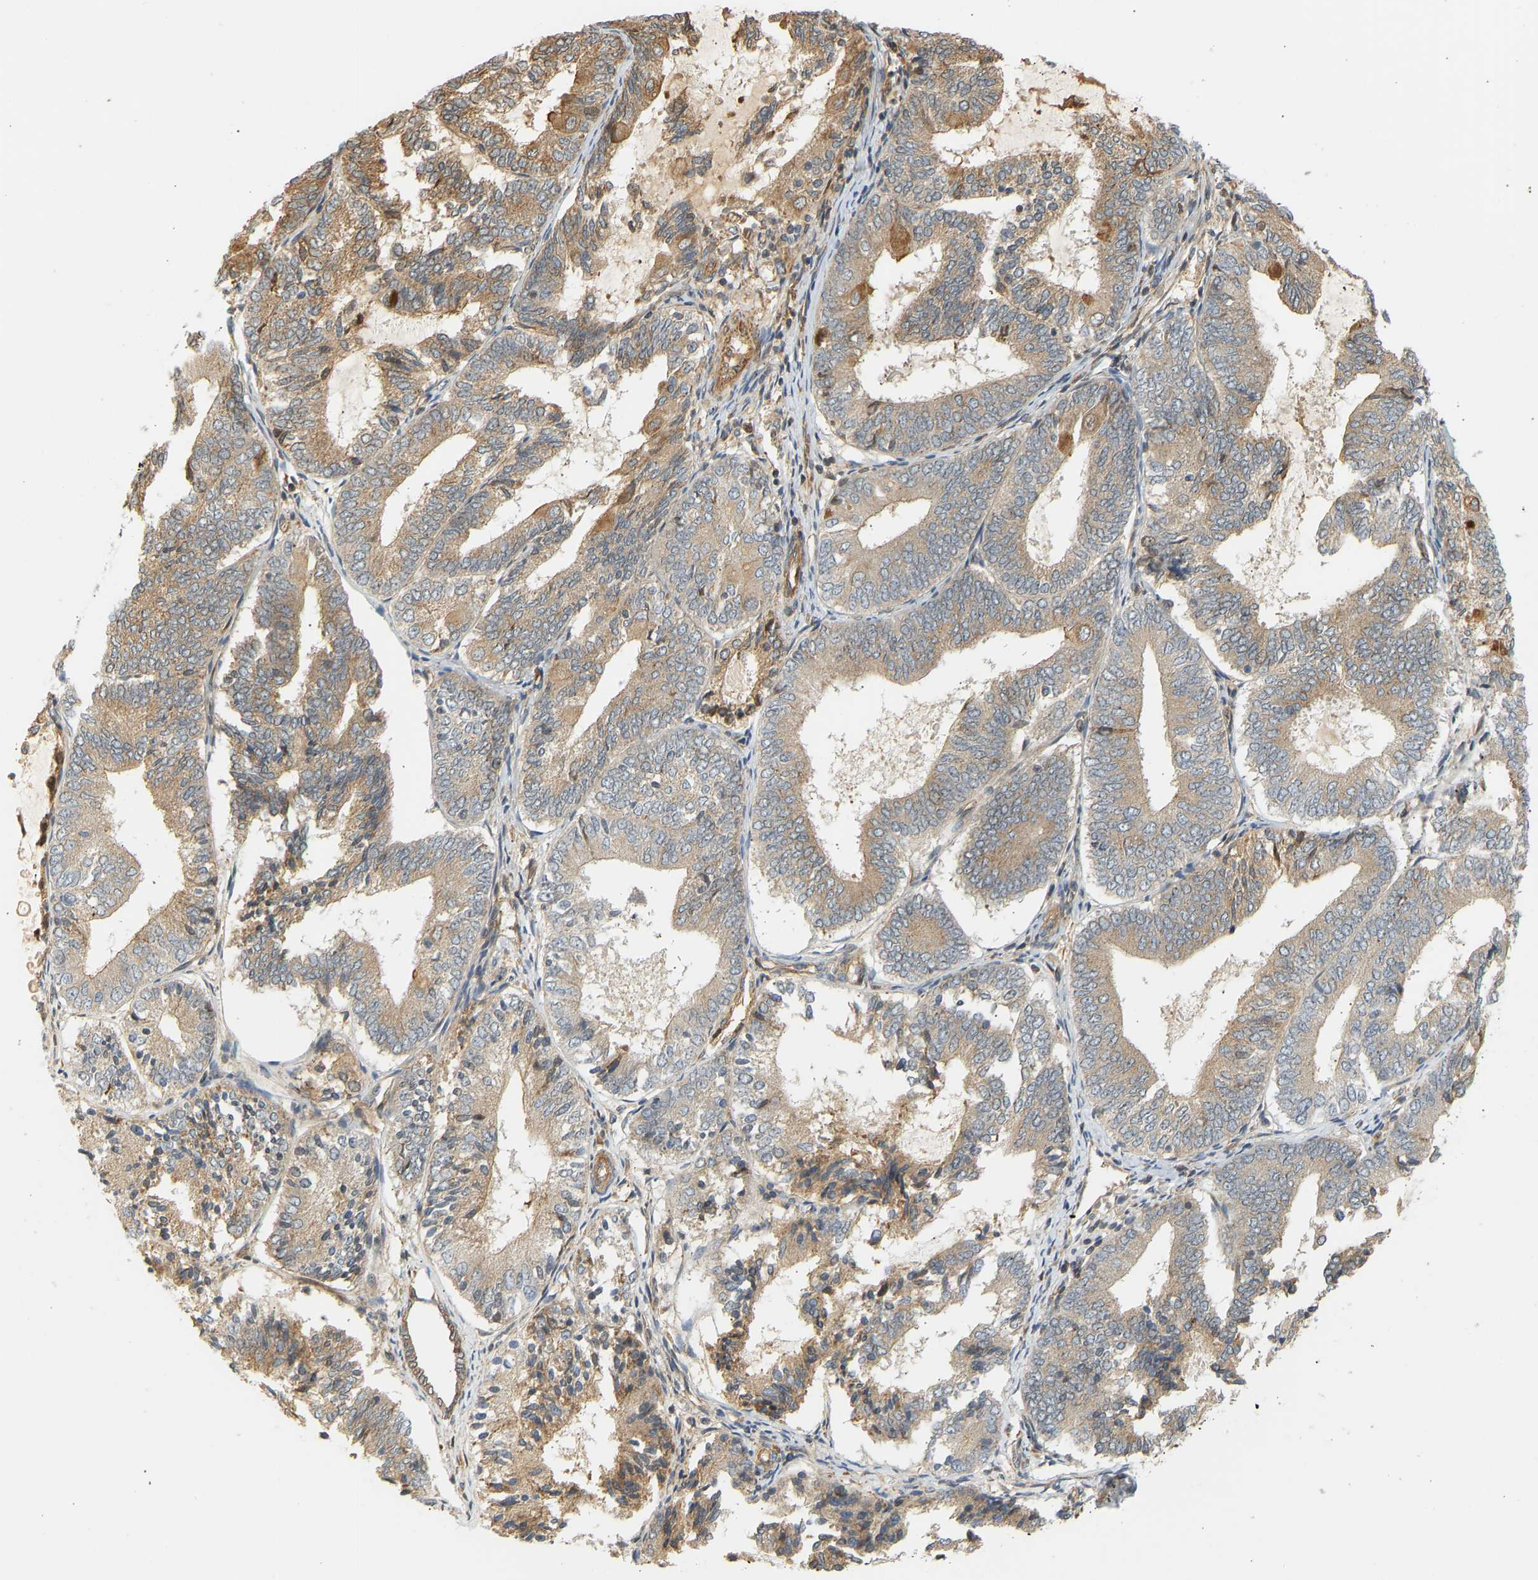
{"staining": {"intensity": "moderate", "quantity": "<25%", "location": "cytoplasmic/membranous"}, "tissue": "endometrial cancer", "cell_type": "Tumor cells", "image_type": "cancer", "snomed": [{"axis": "morphology", "description": "Adenocarcinoma, NOS"}, {"axis": "topography", "description": "Endometrium"}], "caption": "This photomicrograph exhibits IHC staining of endometrial cancer, with low moderate cytoplasmic/membranous staining in about <25% of tumor cells.", "gene": "CEP57", "patient": {"sex": "female", "age": 81}}